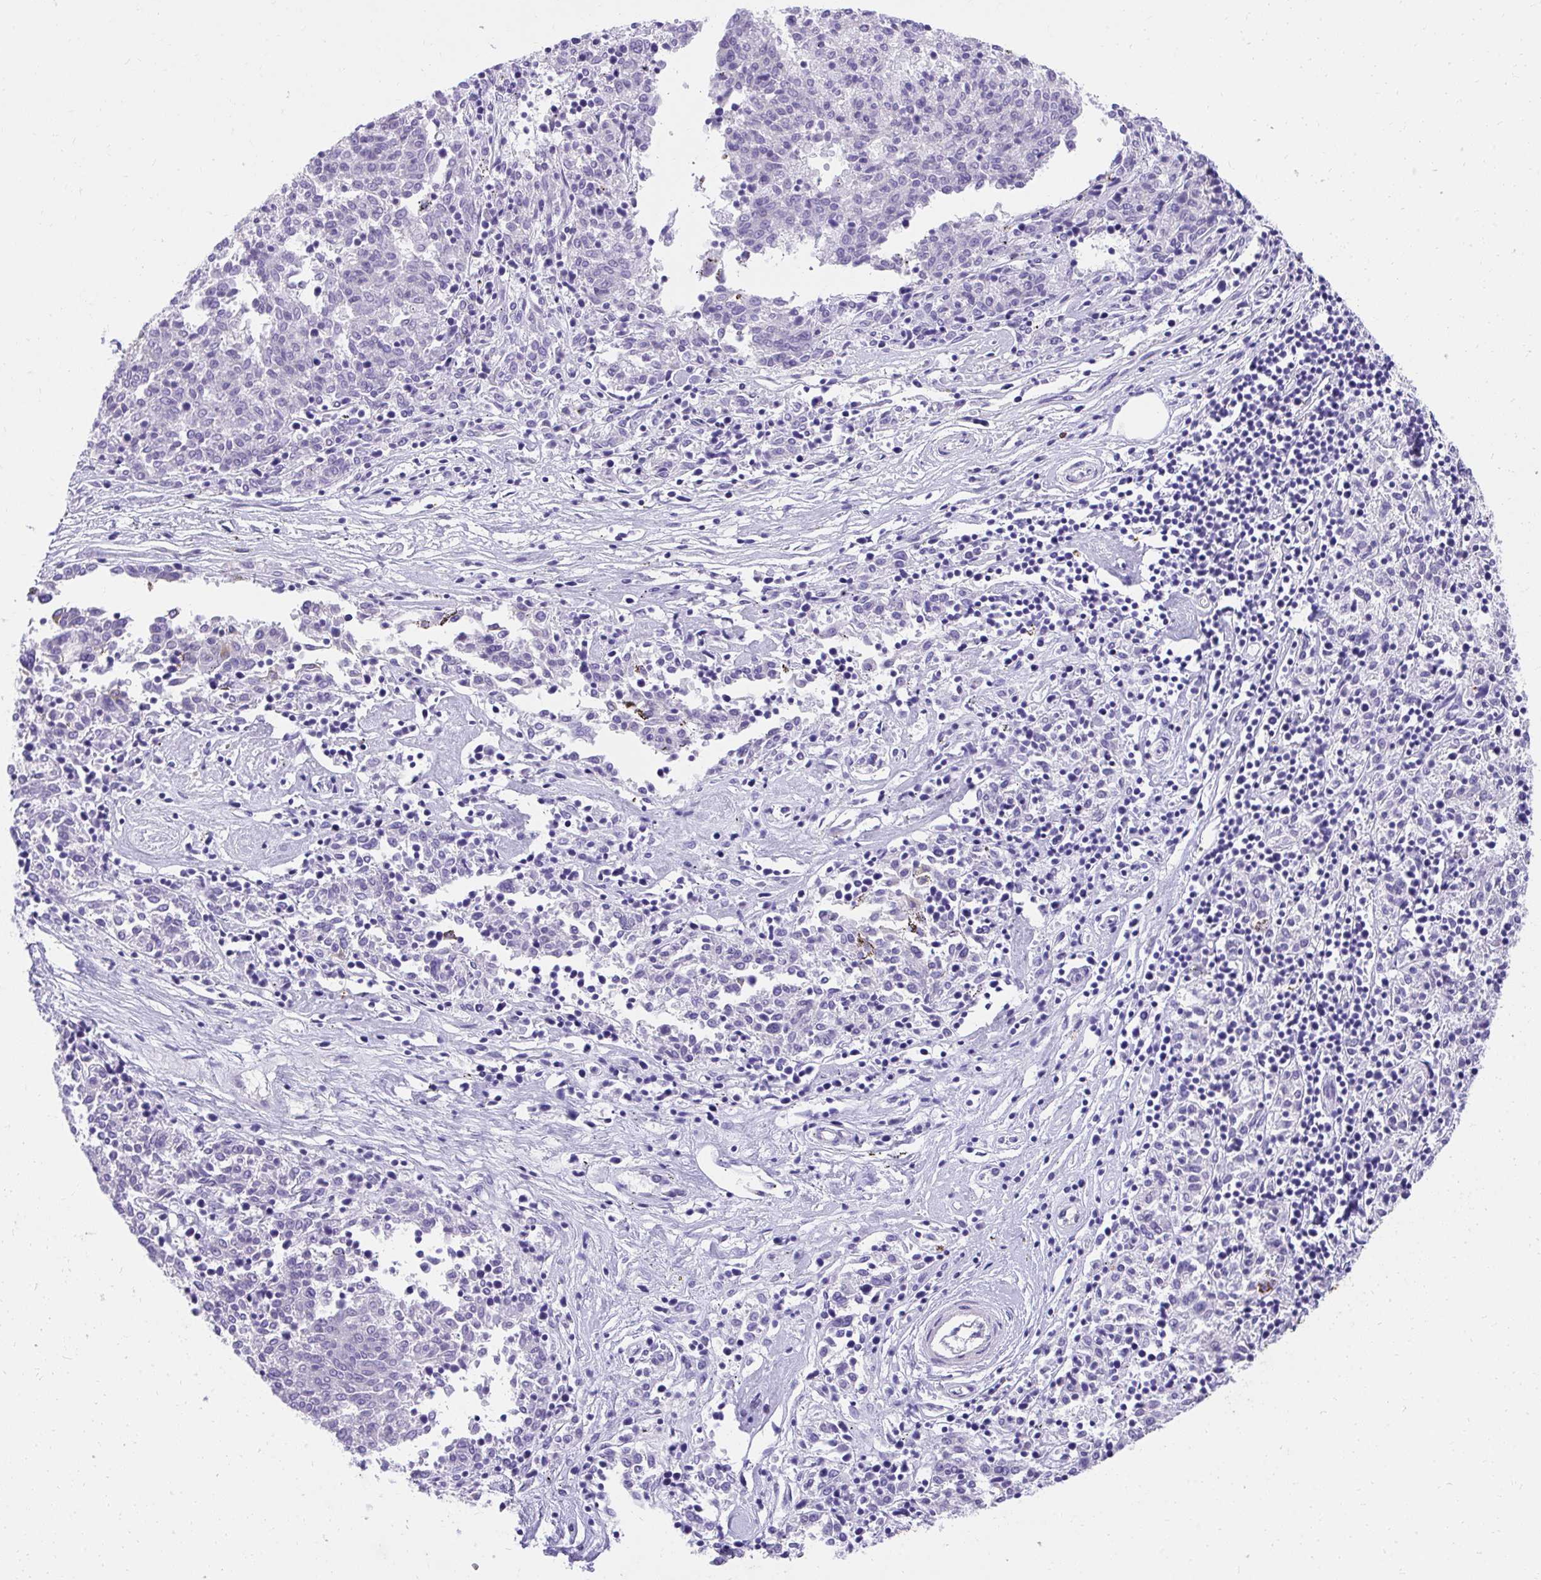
{"staining": {"intensity": "negative", "quantity": "none", "location": "none"}, "tissue": "melanoma", "cell_type": "Tumor cells", "image_type": "cancer", "snomed": [{"axis": "morphology", "description": "Malignant melanoma, NOS"}, {"axis": "topography", "description": "Skin"}], "caption": "There is no significant positivity in tumor cells of melanoma. The staining is performed using DAB (3,3'-diaminobenzidine) brown chromogen with nuclei counter-stained in using hematoxylin.", "gene": "KLK1", "patient": {"sex": "female", "age": 72}}